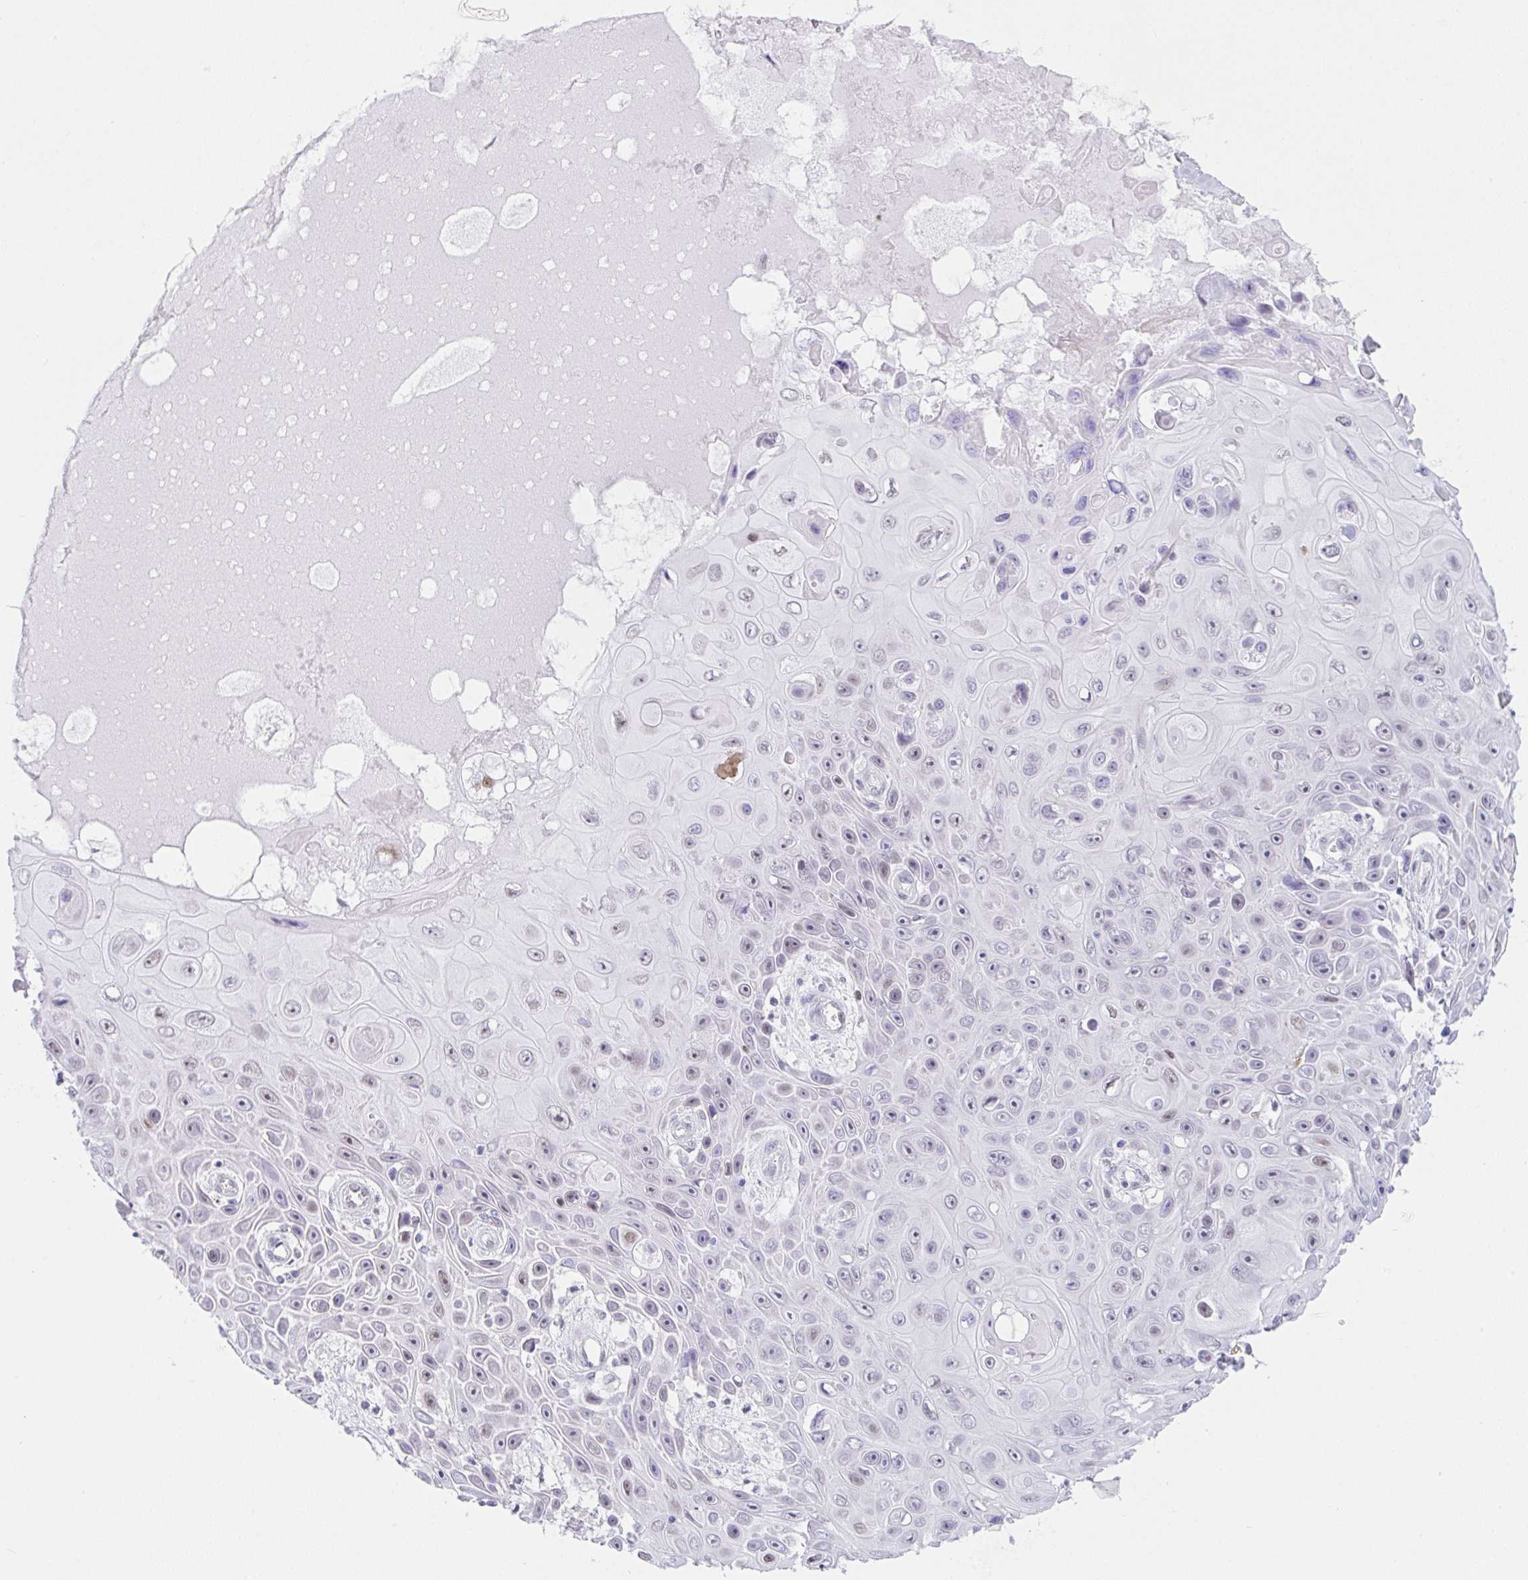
{"staining": {"intensity": "negative", "quantity": "none", "location": "none"}, "tissue": "skin cancer", "cell_type": "Tumor cells", "image_type": "cancer", "snomed": [{"axis": "morphology", "description": "Squamous cell carcinoma, NOS"}, {"axis": "topography", "description": "Skin"}], "caption": "DAB (3,3'-diaminobenzidine) immunohistochemical staining of squamous cell carcinoma (skin) exhibits no significant expression in tumor cells.", "gene": "IKZF2", "patient": {"sex": "male", "age": 82}}